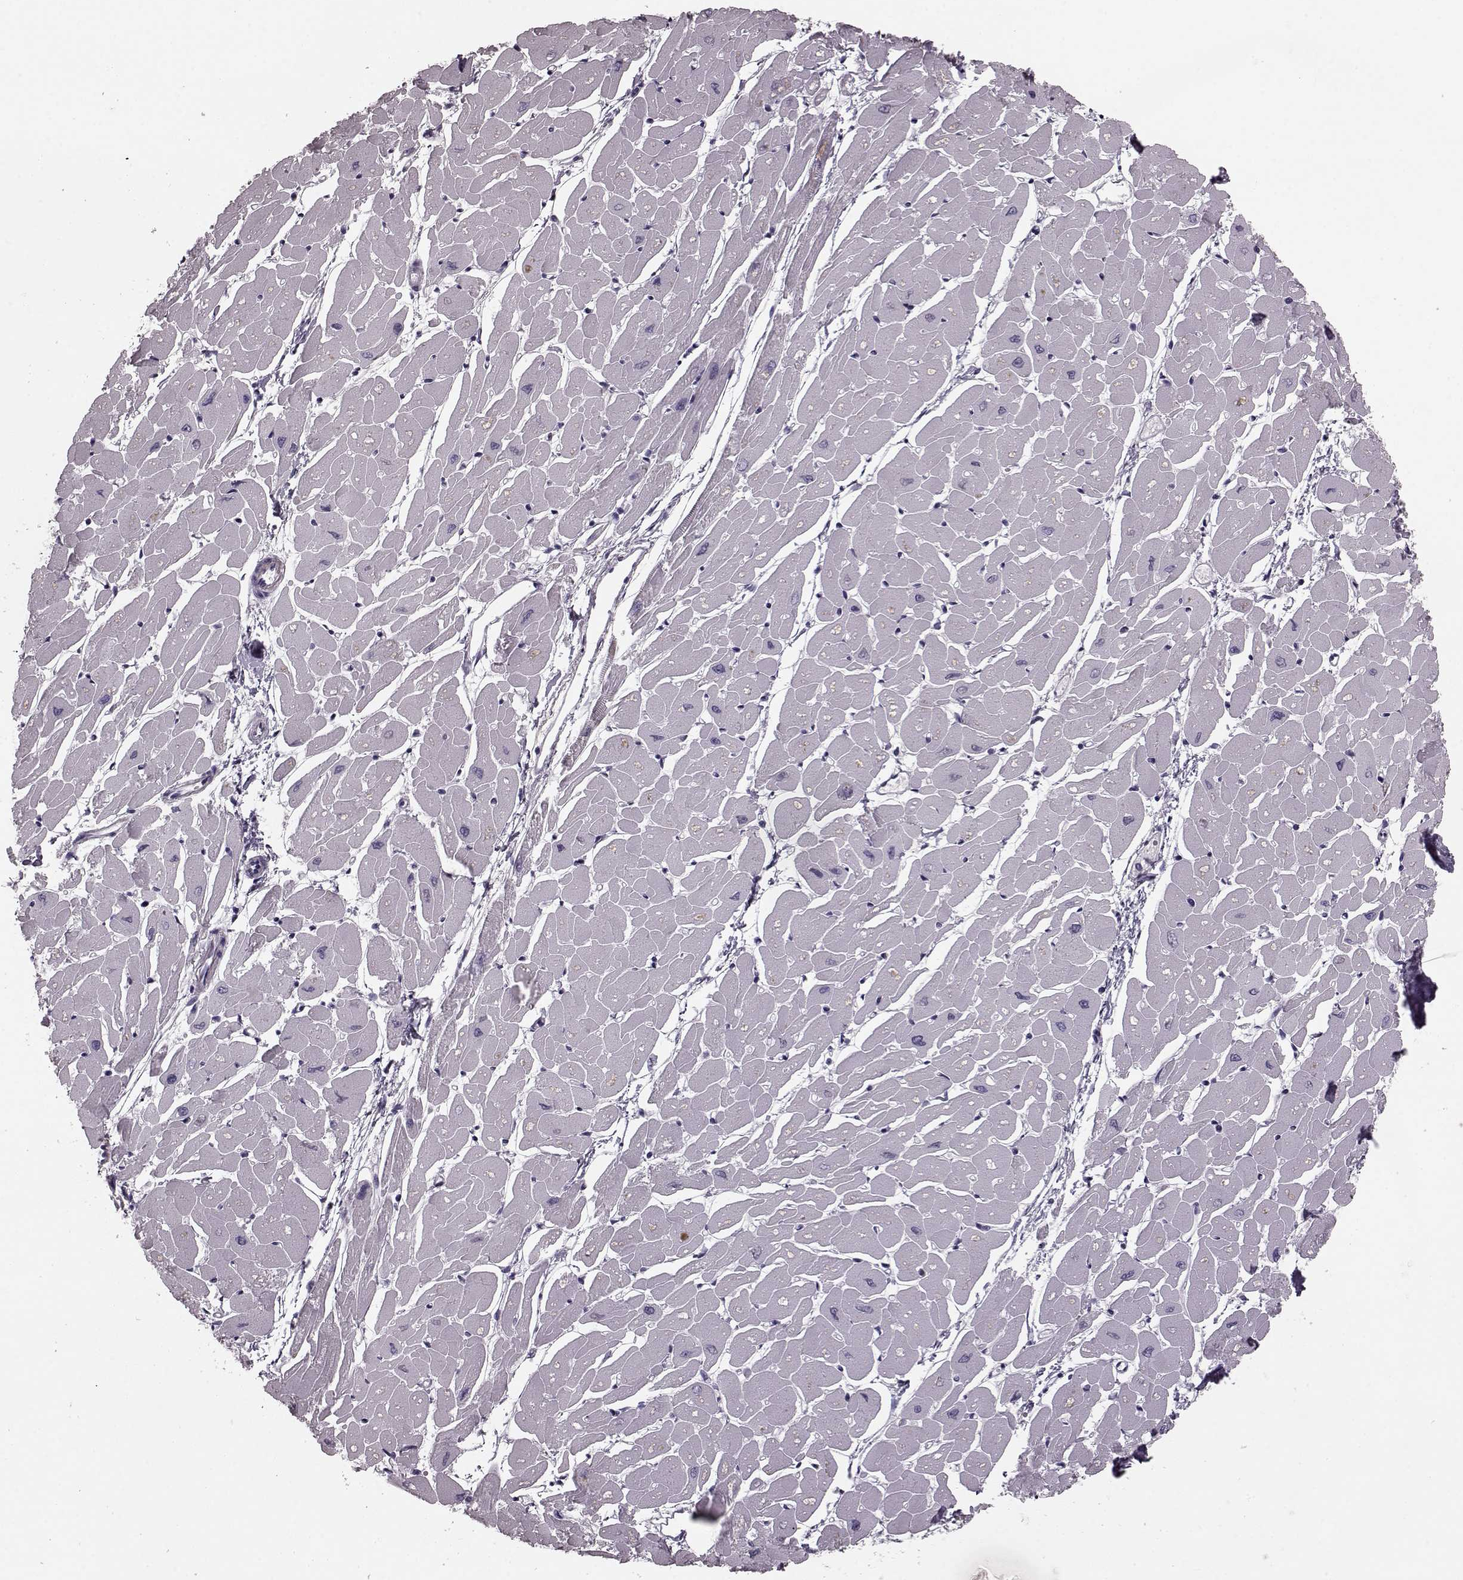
{"staining": {"intensity": "negative", "quantity": "none", "location": "none"}, "tissue": "heart muscle", "cell_type": "Cardiomyocytes", "image_type": "normal", "snomed": [{"axis": "morphology", "description": "Normal tissue, NOS"}, {"axis": "topography", "description": "Heart"}], "caption": "This photomicrograph is of benign heart muscle stained with immunohistochemistry (IHC) to label a protein in brown with the nuclei are counter-stained blue. There is no positivity in cardiomyocytes. The staining is performed using DAB (3,3'-diaminobenzidine) brown chromogen with nuclei counter-stained in using hematoxylin.", "gene": "CST7", "patient": {"sex": "male", "age": 57}}